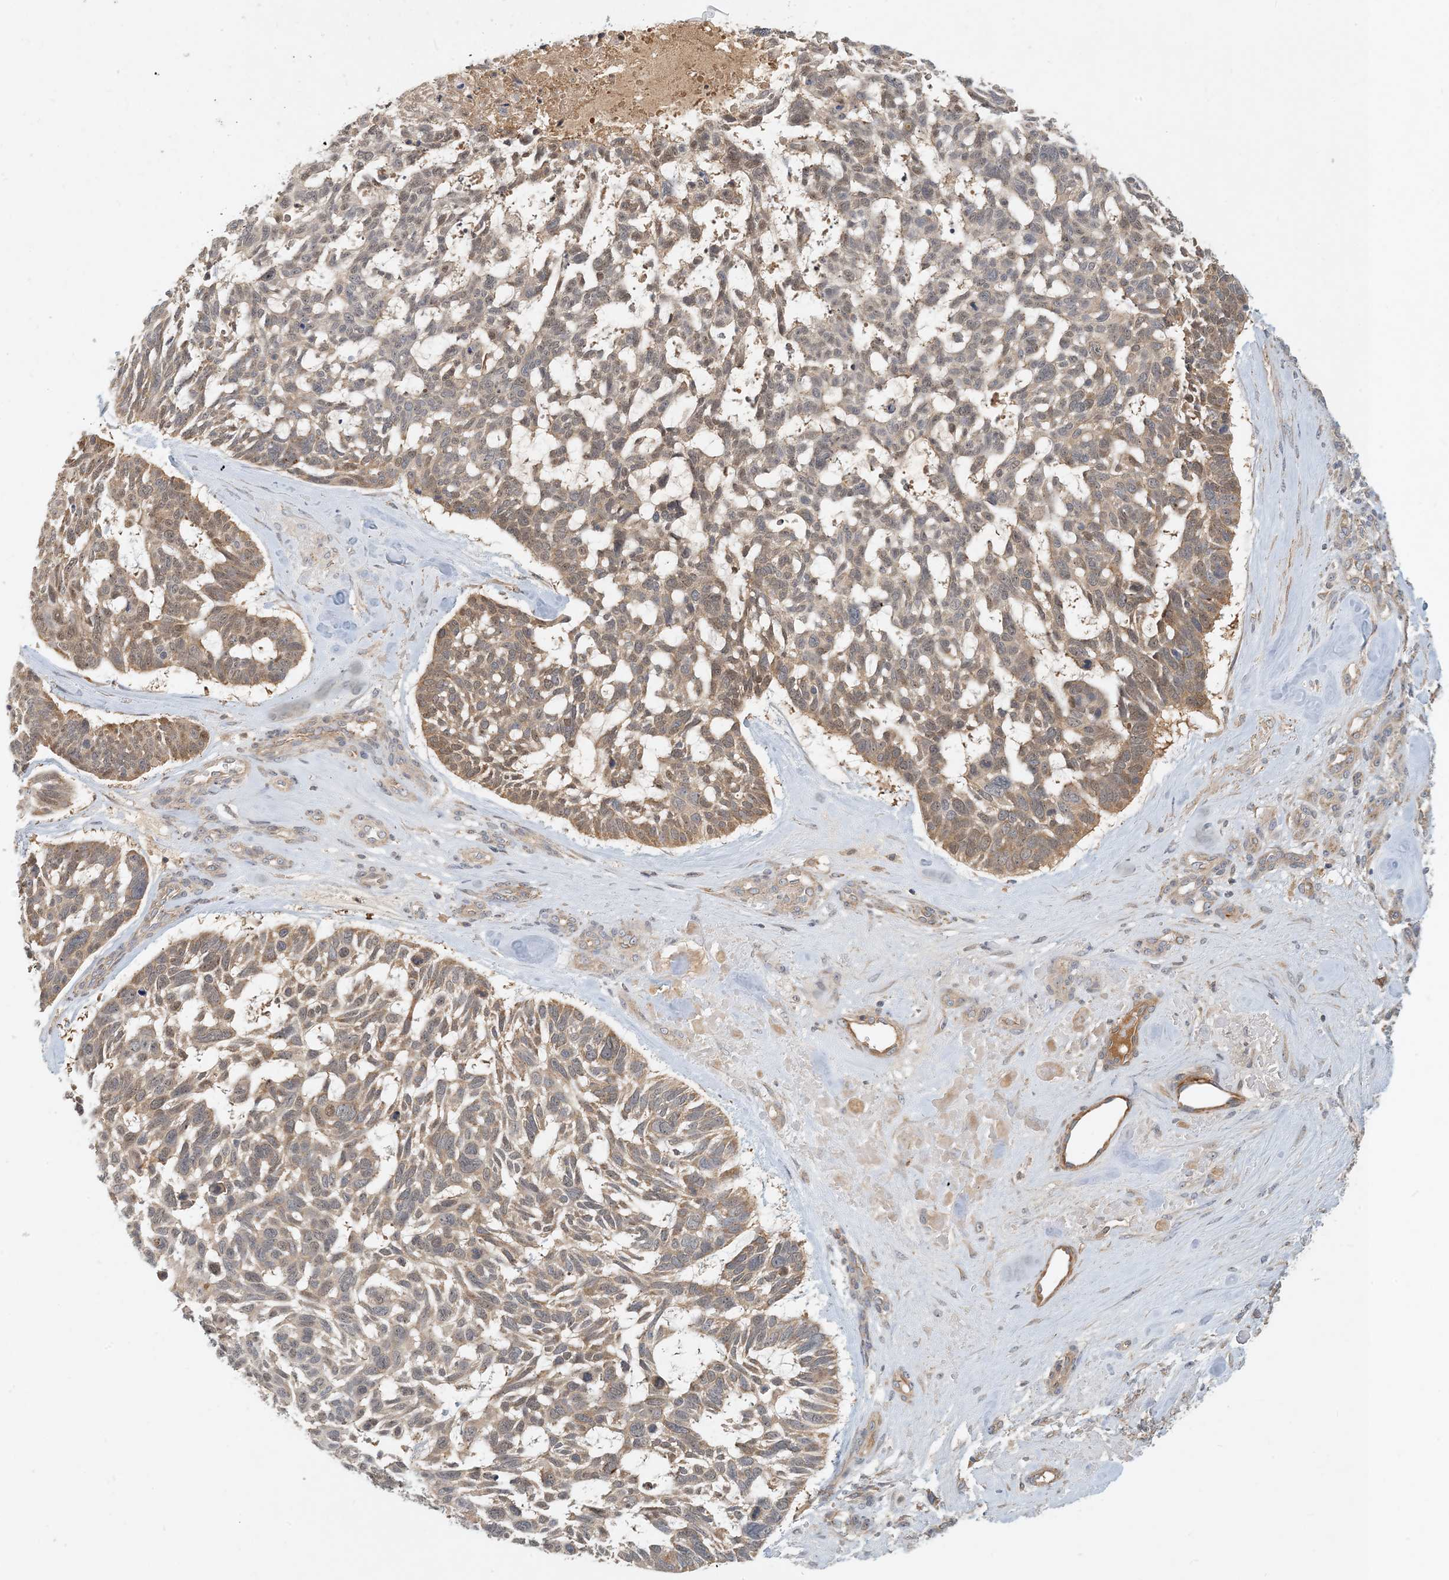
{"staining": {"intensity": "moderate", "quantity": ">75%", "location": "cytoplasmic/membranous"}, "tissue": "skin cancer", "cell_type": "Tumor cells", "image_type": "cancer", "snomed": [{"axis": "morphology", "description": "Basal cell carcinoma"}, {"axis": "topography", "description": "Skin"}], "caption": "Basal cell carcinoma (skin) stained for a protein (brown) reveals moderate cytoplasmic/membranous positive expression in about >75% of tumor cells.", "gene": "ZBTB3", "patient": {"sex": "male", "age": 88}}